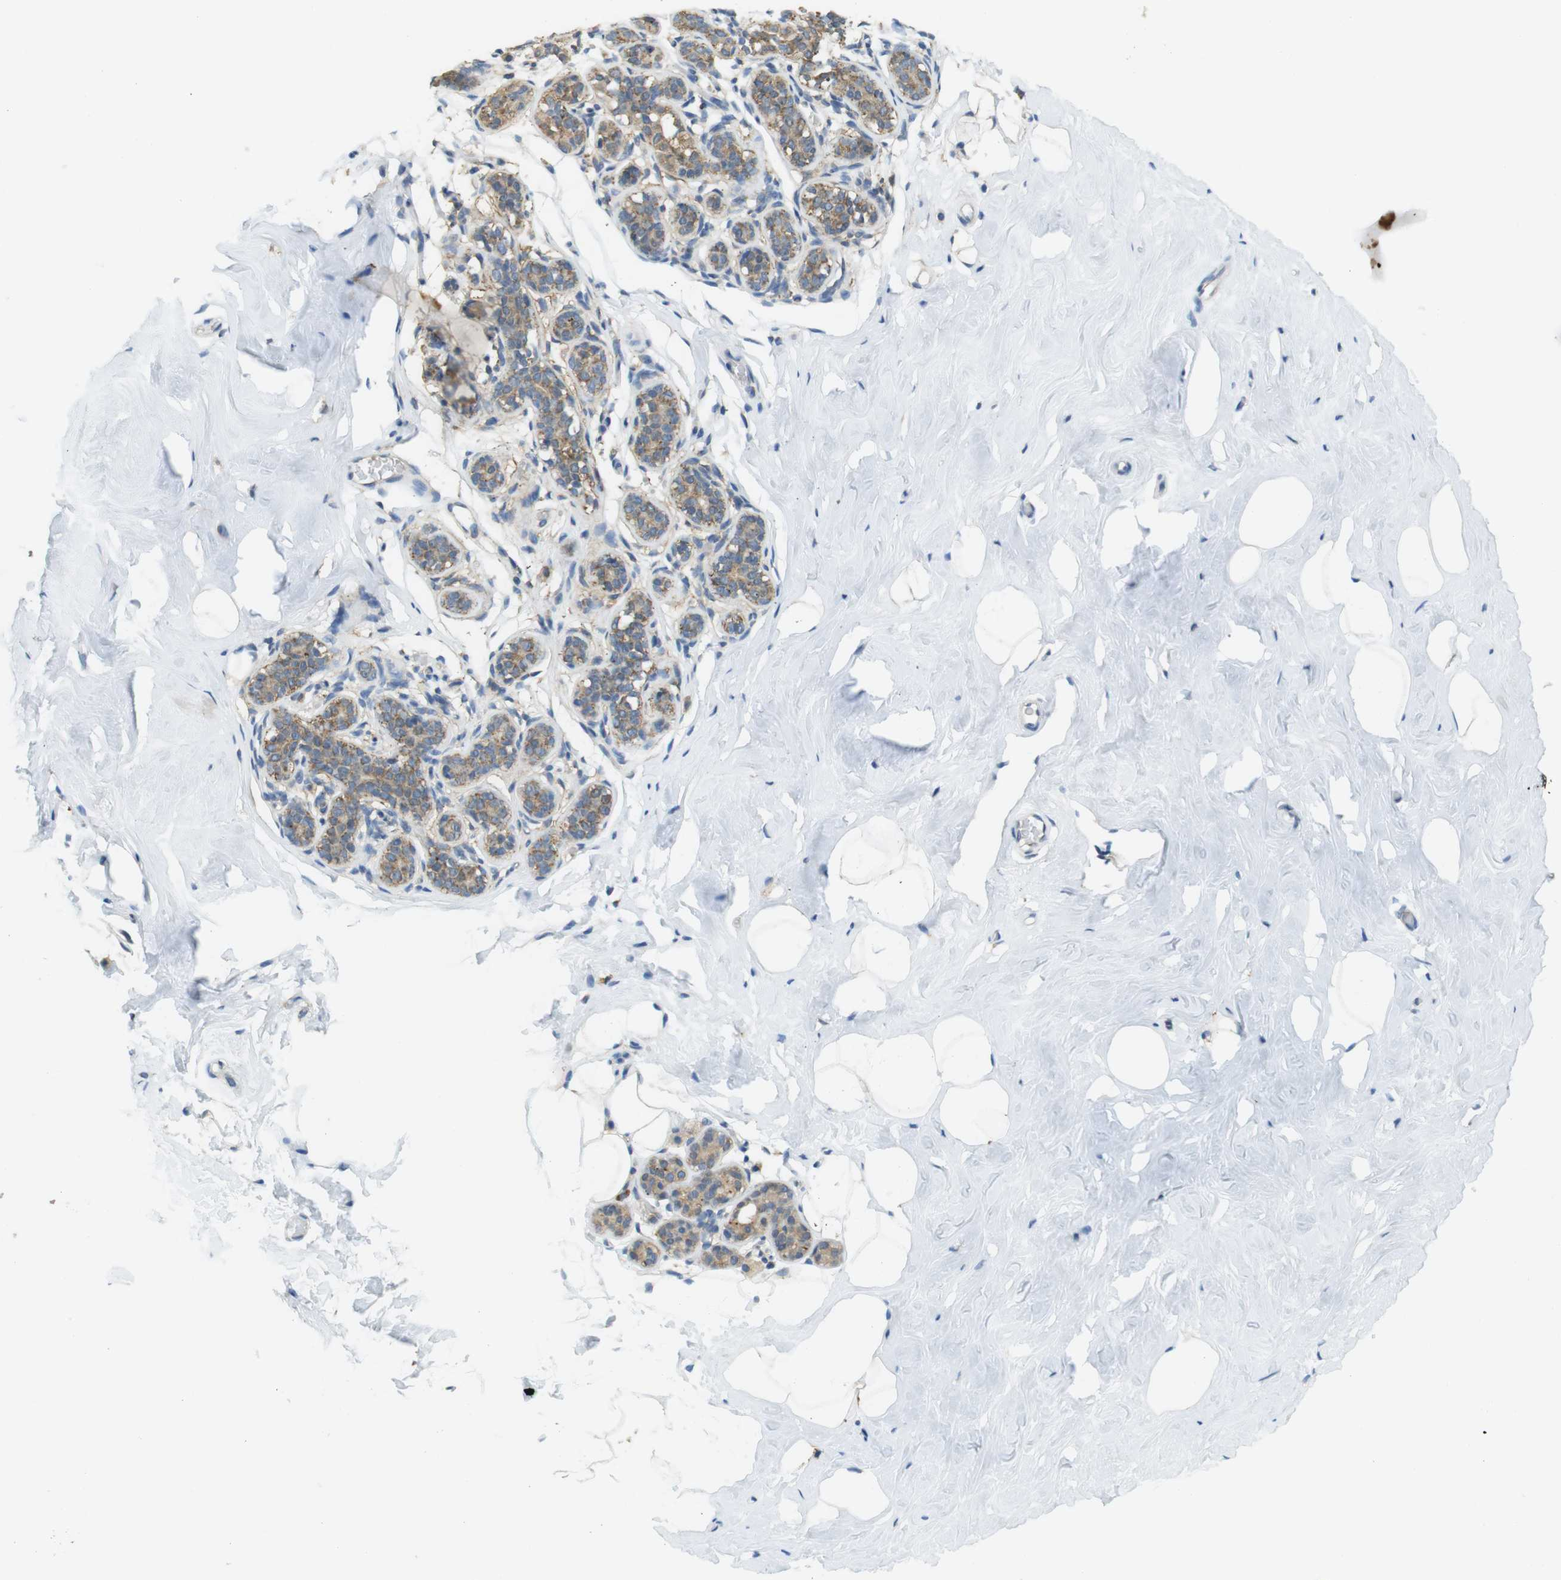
{"staining": {"intensity": "negative", "quantity": "none", "location": "none"}, "tissue": "breast", "cell_type": "Adipocytes", "image_type": "normal", "snomed": [{"axis": "morphology", "description": "Normal tissue, NOS"}, {"axis": "topography", "description": "Breast"}], "caption": "DAB immunohistochemical staining of normal breast demonstrates no significant positivity in adipocytes. (Stains: DAB (3,3'-diaminobenzidine) immunohistochemistry (IHC) with hematoxylin counter stain, Microscopy: brightfield microscopy at high magnification).", "gene": "BRI3BP", "patient": {"sex": "female", "age": 75}}